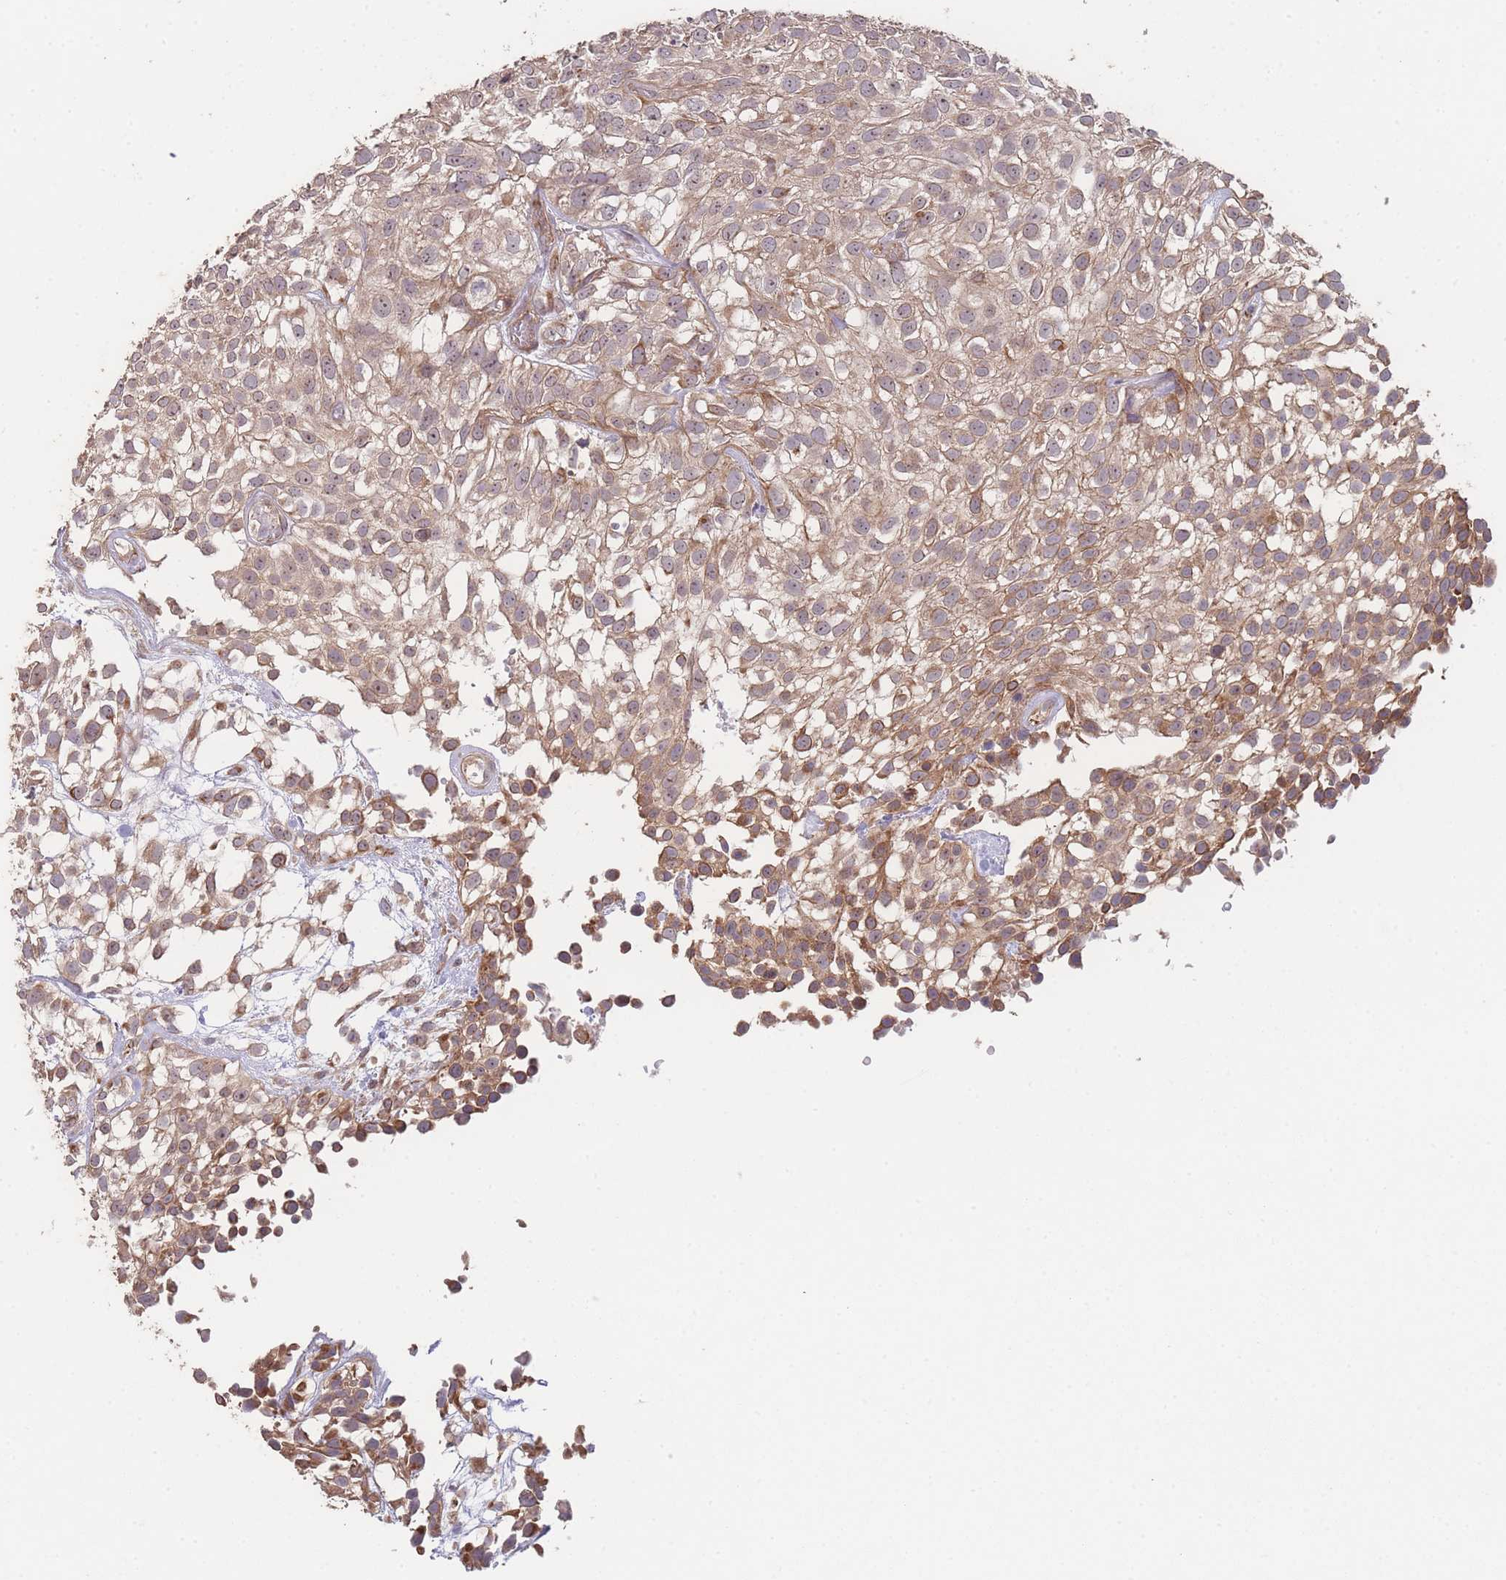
{"staining": {"intensity": "moderate", "quantity": ">75%", "location": "cytoplasmic/membranous,nuclear"}, "tissue": "urothelial cancer", "cell_type": "Tumor cells", "image_type": "cancer", "snomed": [{"axis": "morphology", "description": "Urothelial carcinoma, High grade"}, {"axis": "topography", "description": "Urinary bladder"}], "caption": "IHC staining of urothelial cancer, which displays medium levels of moderate cytoplasmic/membranous and nuclear staining in about >75% of tumor cells indicating moderate cytoplasmic/membranous and nuclear protein positivity. The staining was performed using DAB (brown) for protein detection and nuclei were counterstained in hematoxylin (blue).", "gene": "PXMP4", "patient": {"sex": "male", "age": 56}}